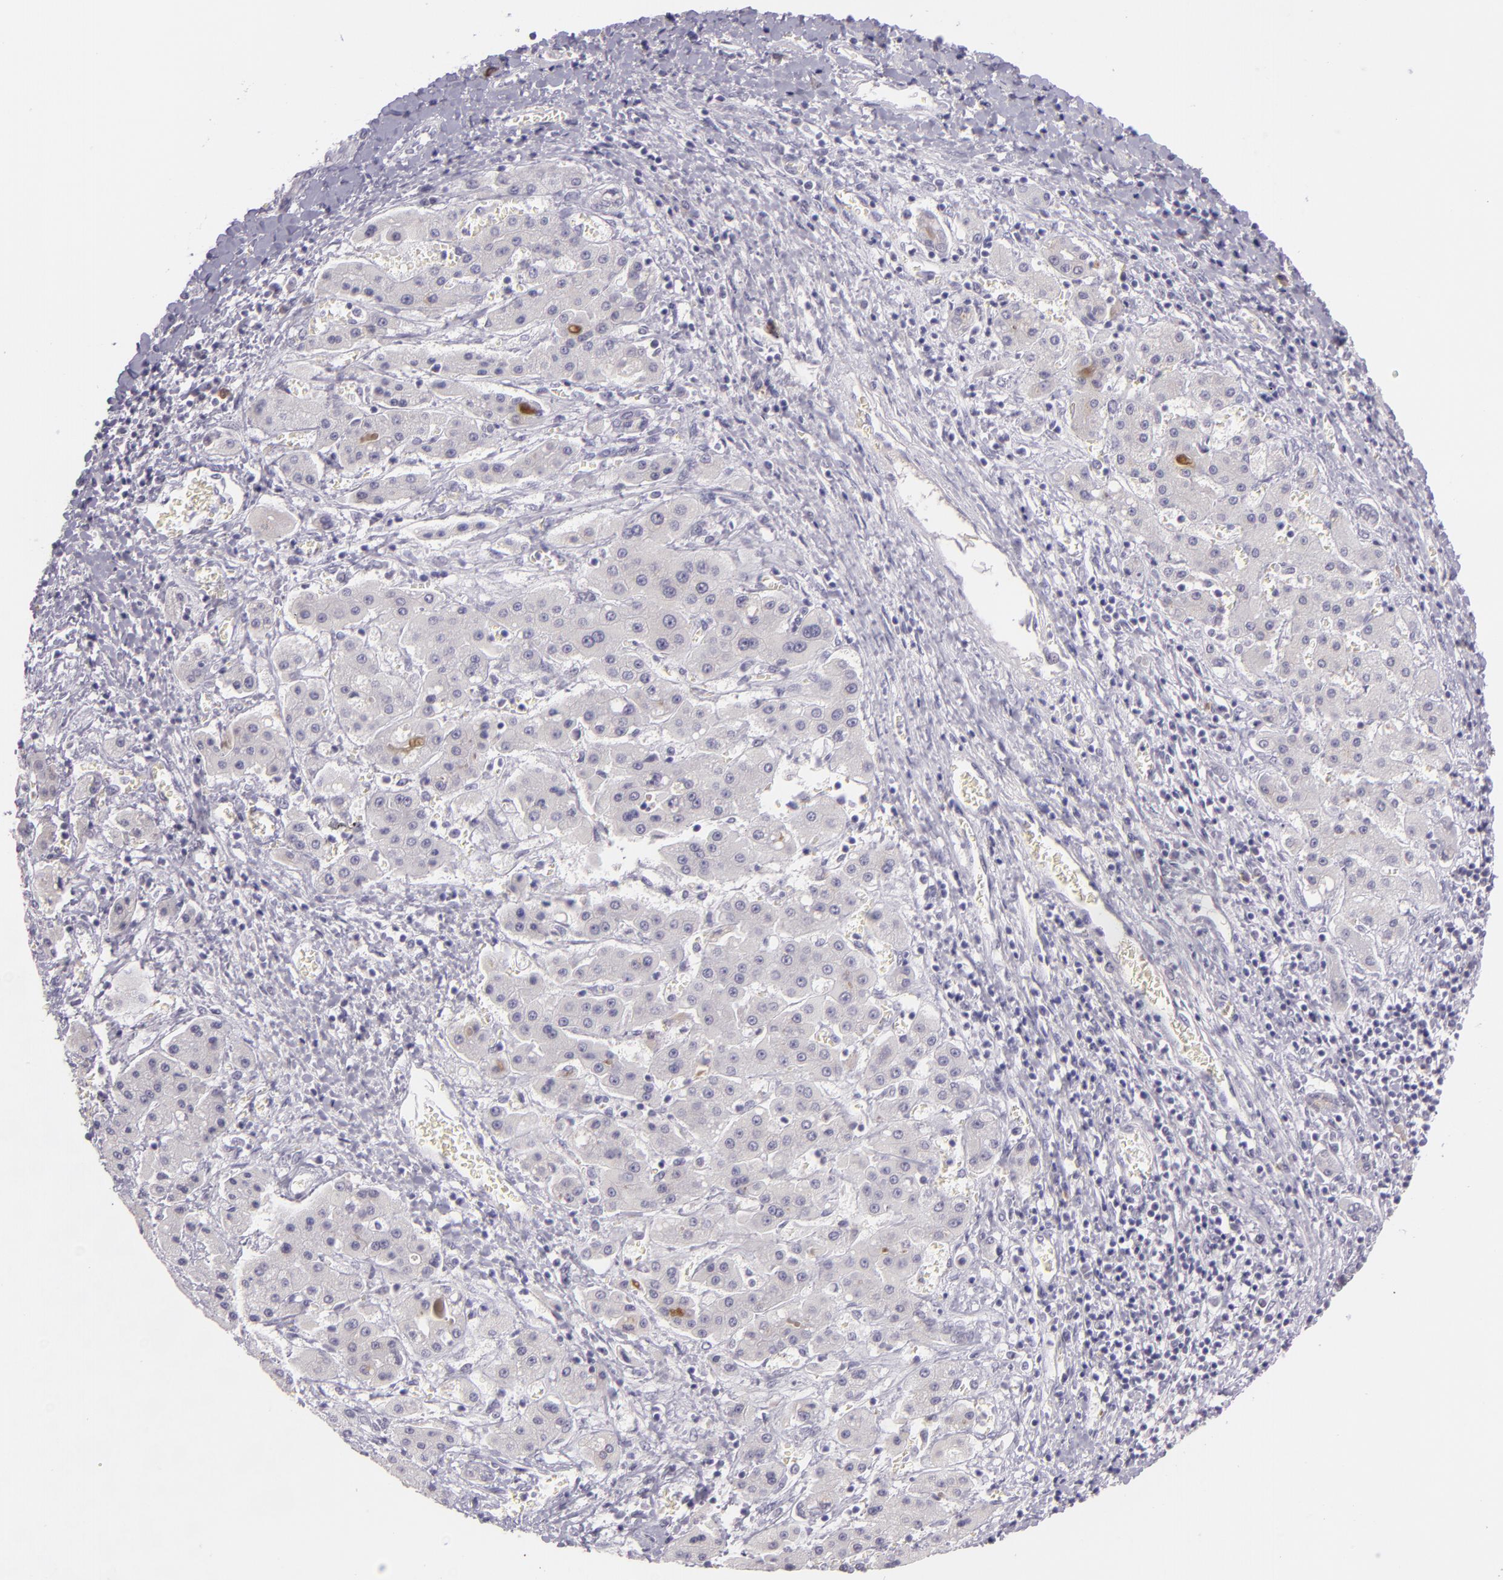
{"staining": {"intensity": "negative", "quantity": "none", "location": "none"}, "tissue": "liver cancer", "cell_type": "Tumor cells", "image_type": "cancer", "snomed": [{"axis": "morphology", "description": "Carcinoma, Hepatocellular, NOS"}, {"axis": "topography", "description": "Liver"}], "caption": "Immunohistochemistry of human liver cancer demonstrates no expression in tumor cells.", "gene": "CHEK2", "patient": {"sex": "male", "age": 24}}